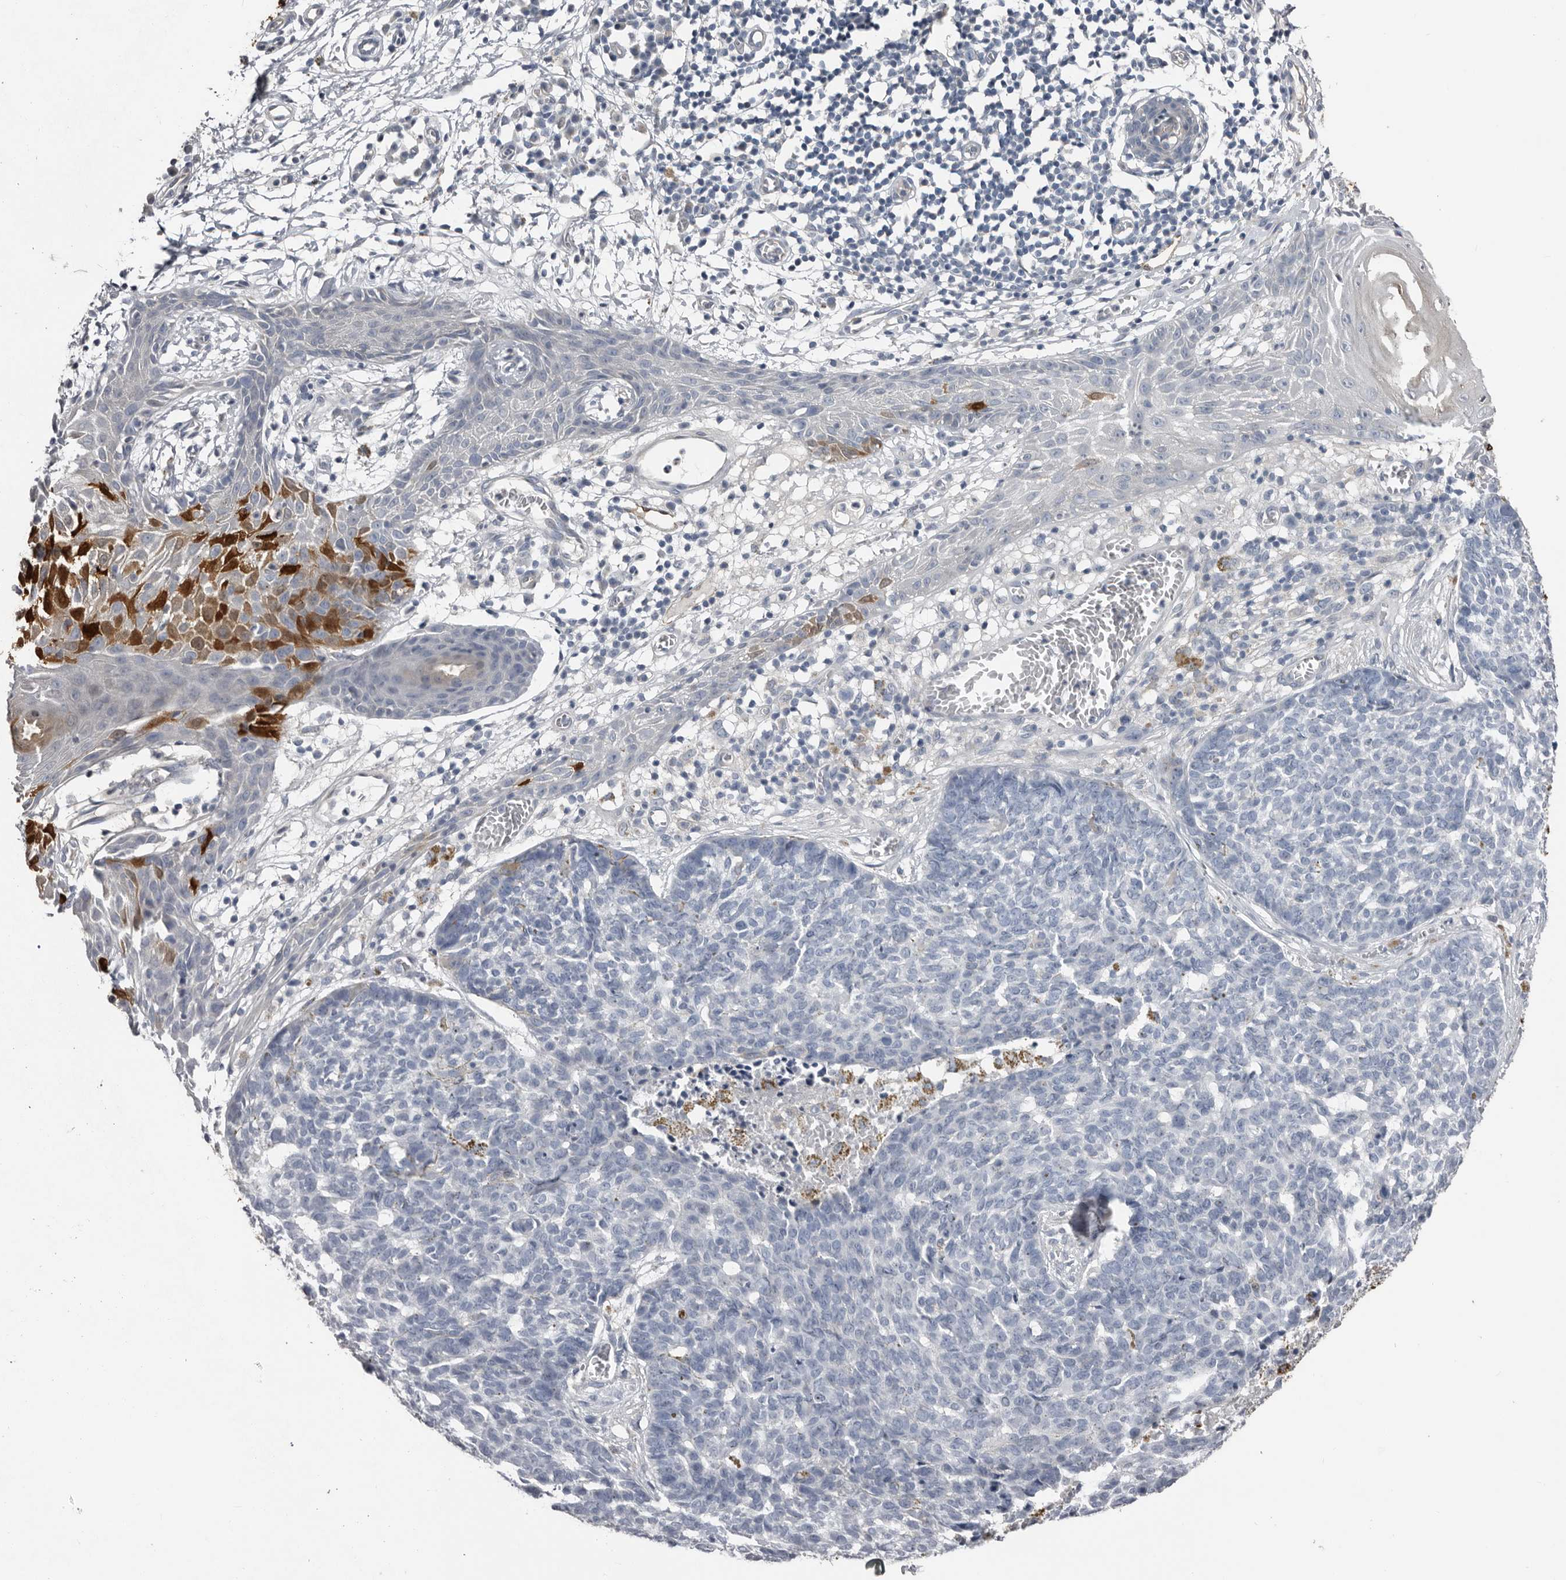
{"staining": {"intensity": "negative", "quantity": "none", "location": "none"}, "tissue": "skin cancer", "cell_type": "Tumor cells", "image_type": "cancer", "snomed": [{"axis": "morphology", "description": "Basal cell carcinoma"}, {"axis": "topography", "description": "Skin"}], "caption": "A high-resolution image shows immunohistochemistry (IHC) staining of skin basal cell carcinoma, which demonstrates no significant expression in tumor cells. Nuclei are stained in blue.", "gene": "FABP7", "patient": {"sex": "male", "age": 85}}